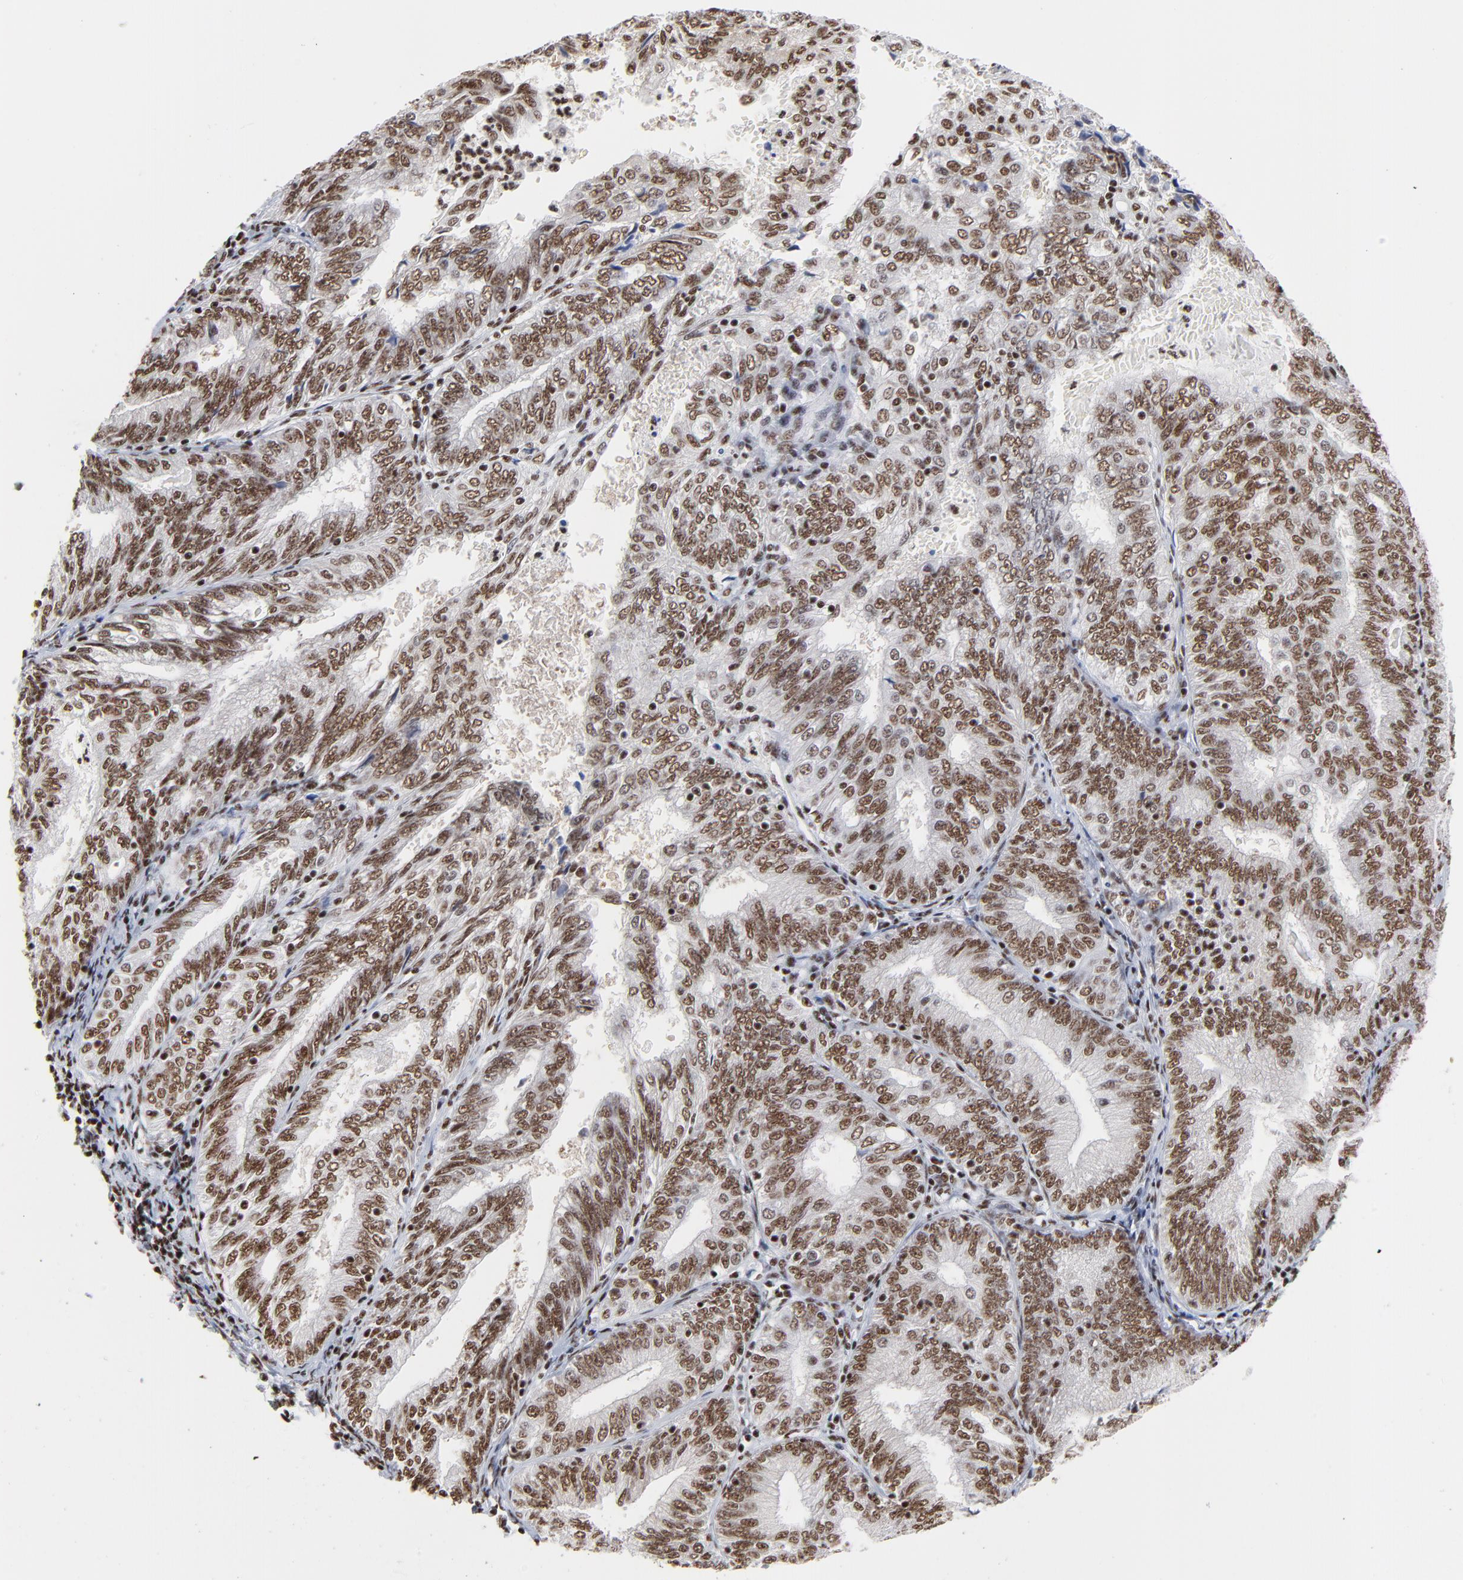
{"staining": {"intensity": "moderate", "quantity": ">75%", "location": "nuclear"}, "tissue": "endometrial cancer", "cell_type": "Tumor cells", "image_type": "cancer", "snomed": [{"axis": "morphology", "description": "Adenocarcinoma, NOS"}, {"axis": "topography", "description": "Endometrium"}], "caption": "The histopathology image displays a brown stain indicating the presence of a protein in the nuclear of tumor cells in endometrial cancer (adenocarcinoma).", "gene": "CREB1", "patient": {"sex": "female", "age": 69}}